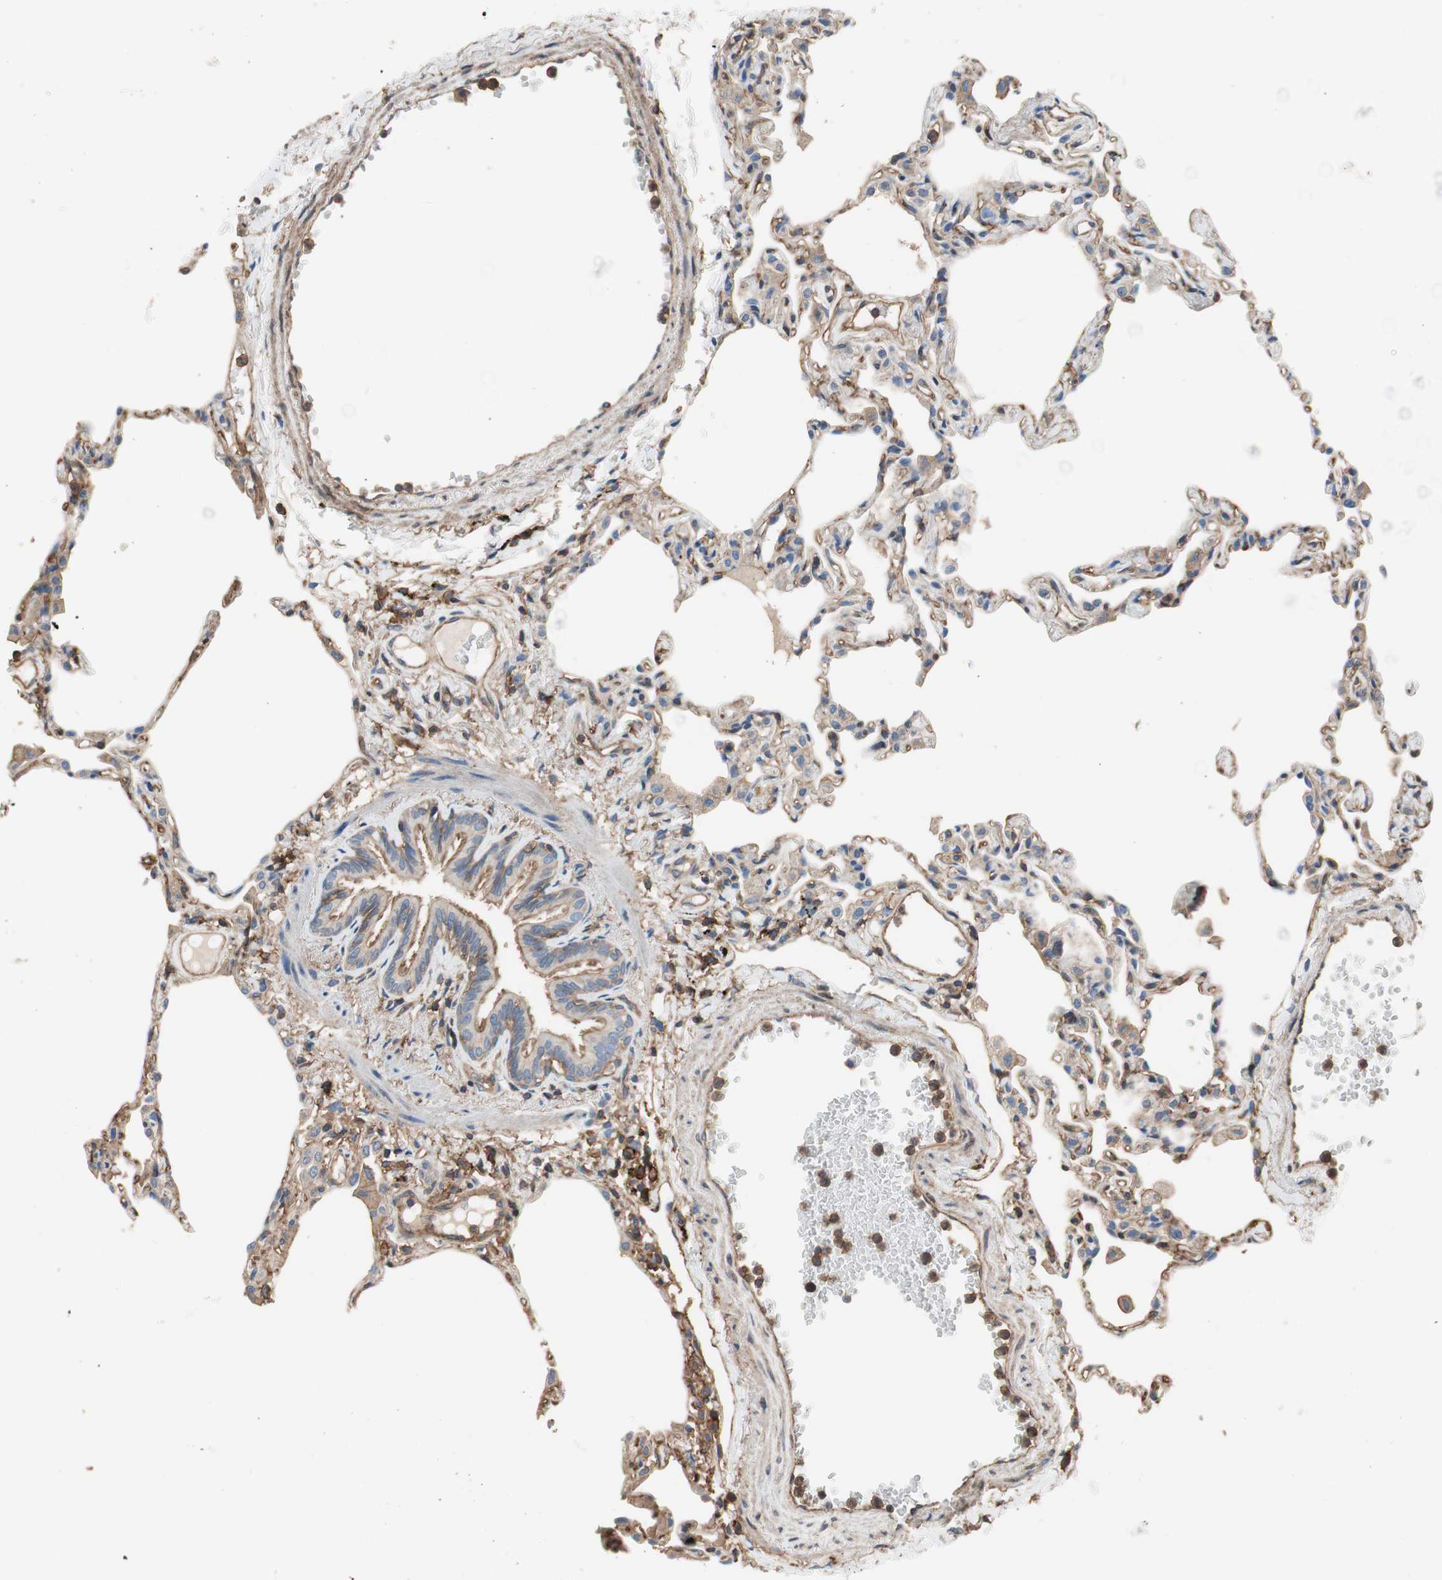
{"staining": {"intensity": "moderate", "quantity": "<25%", "location": "cytoplasmic/membranous"}, "tissue": "lung", "cell_type": "Alveolar cells", "image_type": "normal", "snomed": [{"axis": "morphology", "description": "Normal tissue, NOS"}, {"axis": "topography", "description": "Lung"}], "caption": "Approximately <25% of alveolar cells in benign lung display moderate cytoplasmic/membranous protein staining as visualized by brown immunohistochemical staining.", "gene": "IL1RL1", "patient": {"sex": "female", "age": 49}}